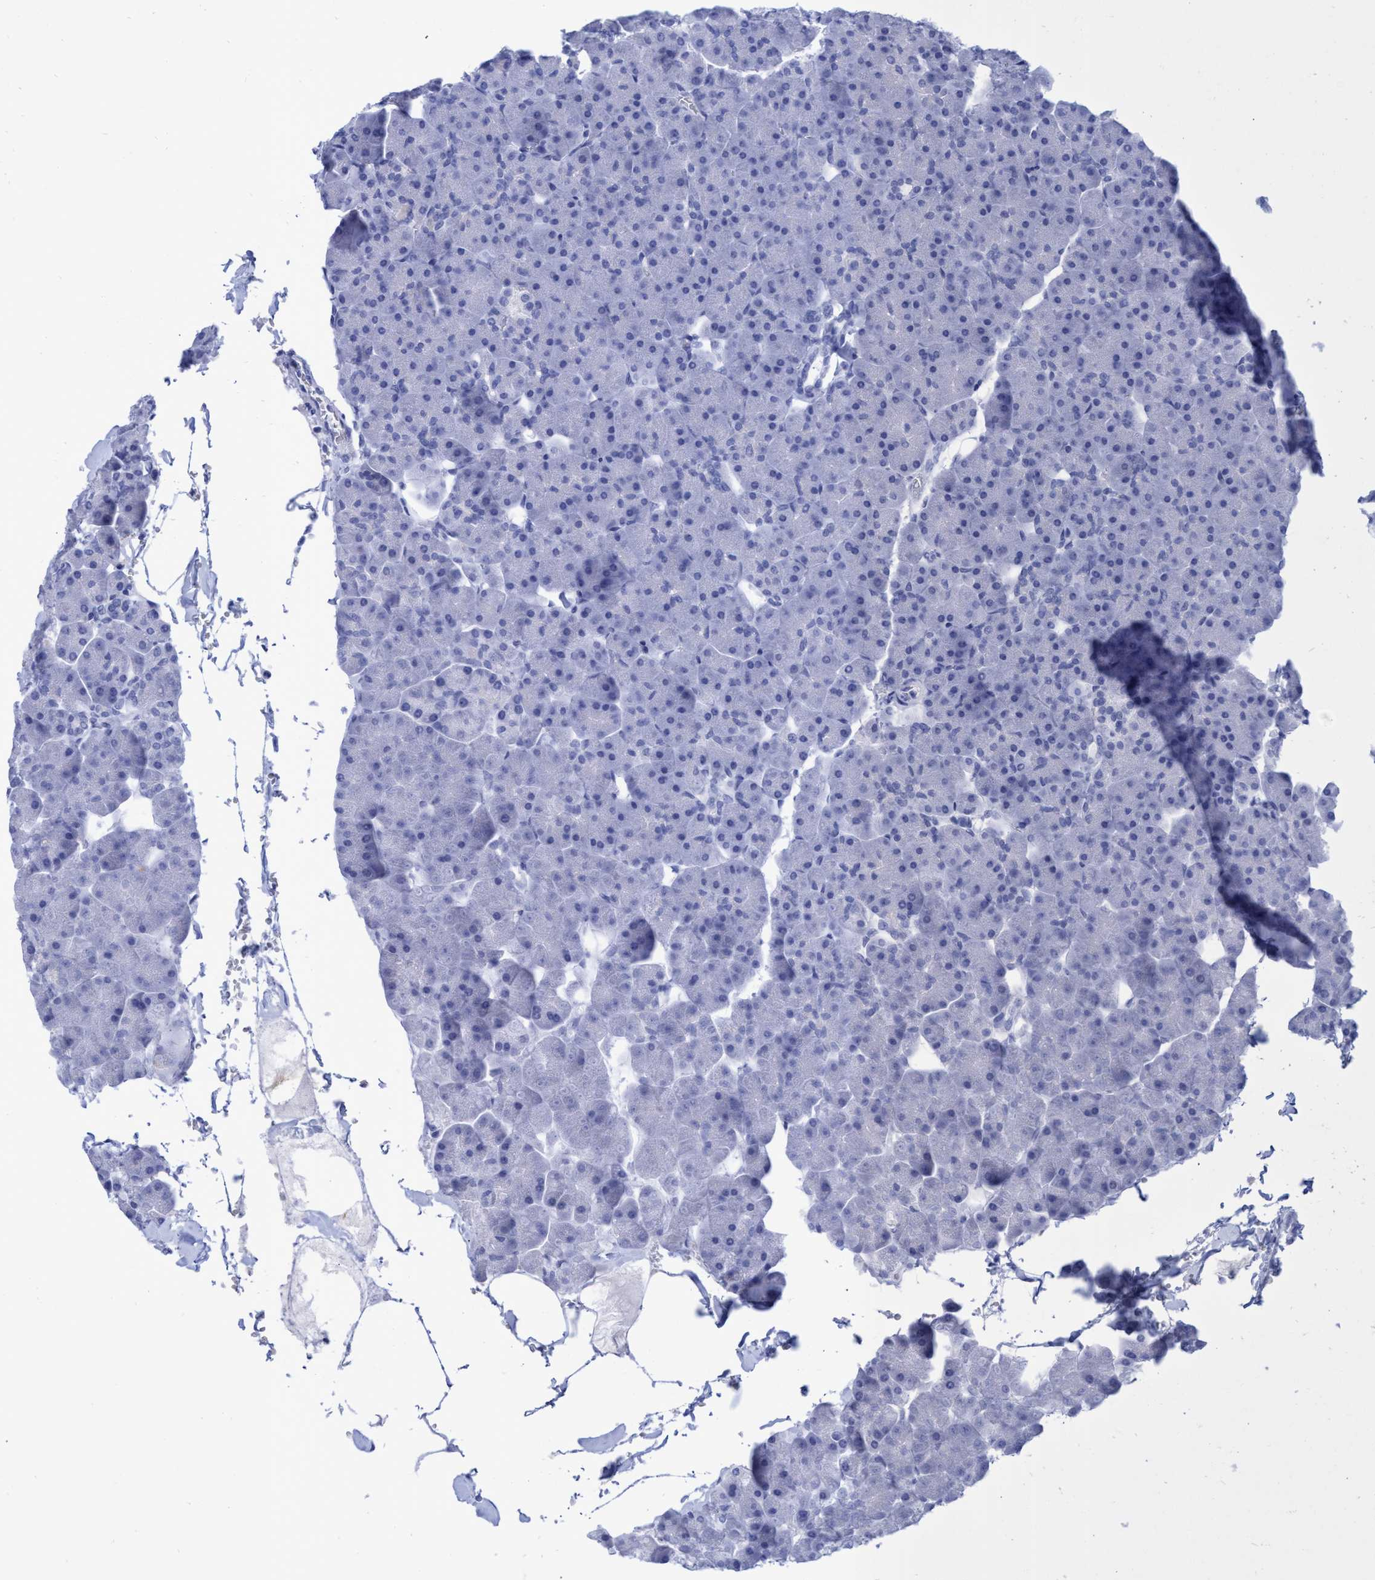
{"staining": {"intensity": "negative", "quantity": "none", "location": "none"}, "tissue": "pancreas", "cell_type": "Exocrine glandular cells", "image_type": "normal", "snomed": [{"axis": "morphology", "description": "Normal tissue, NOS"}, {"axis": "topography", "description": "Pancreas"}], "caption": "This is an IHC histopathology image of unremarkable human pancreas. There is no staining in exocrine glandular cells.", "gene": "INSL6", "patient": {"sex": "male", "age": 35}}